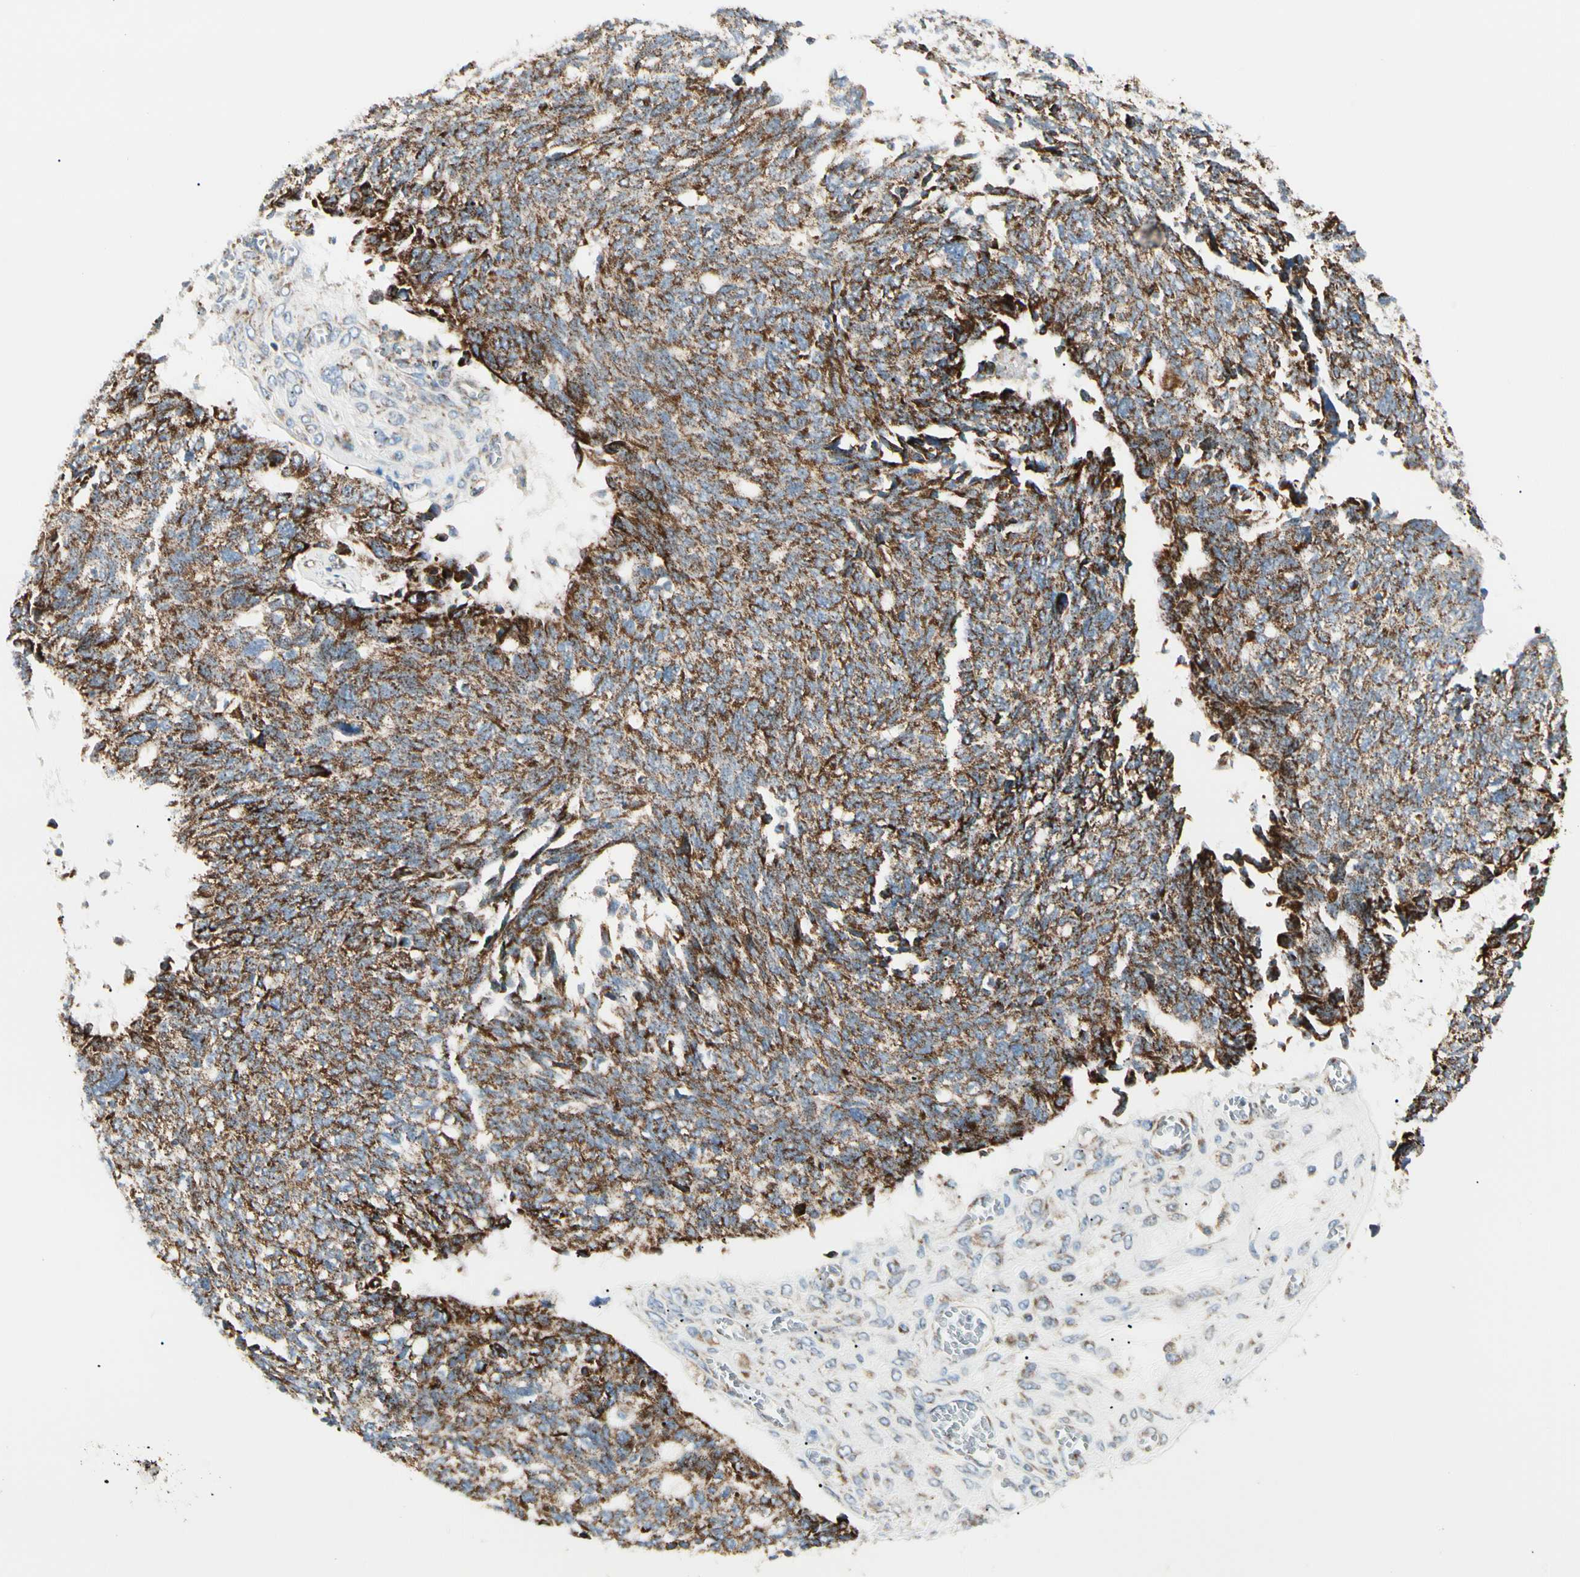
{"staining": {"intensity": "strong", "quantity": ">75%", "location": "cytoplasmic/membranous"}, "tissue": "ovarian cancer", "cell_type": "Tumor cells", "image_type": "cancer", "snomed": [{"axis": "morphology", "description": "Cystadenocarcinoma, serous, NOS"}, {"axis": "topography", "description": "Ovary"}], "caption": "DAB immunohistochemical staining of human serous cystadenocarcinoma (ovarian) reveals strong cytoplasmic/membranous protein positivity in approximately >75% of tumor cells. The staining is performed using DAB brown chromogen to label protein expression. The nuclei are counter-stained blue using hematoxylin.", "gene": "TBC1D10A", "patient": {"sex": "female", "age": 79}}